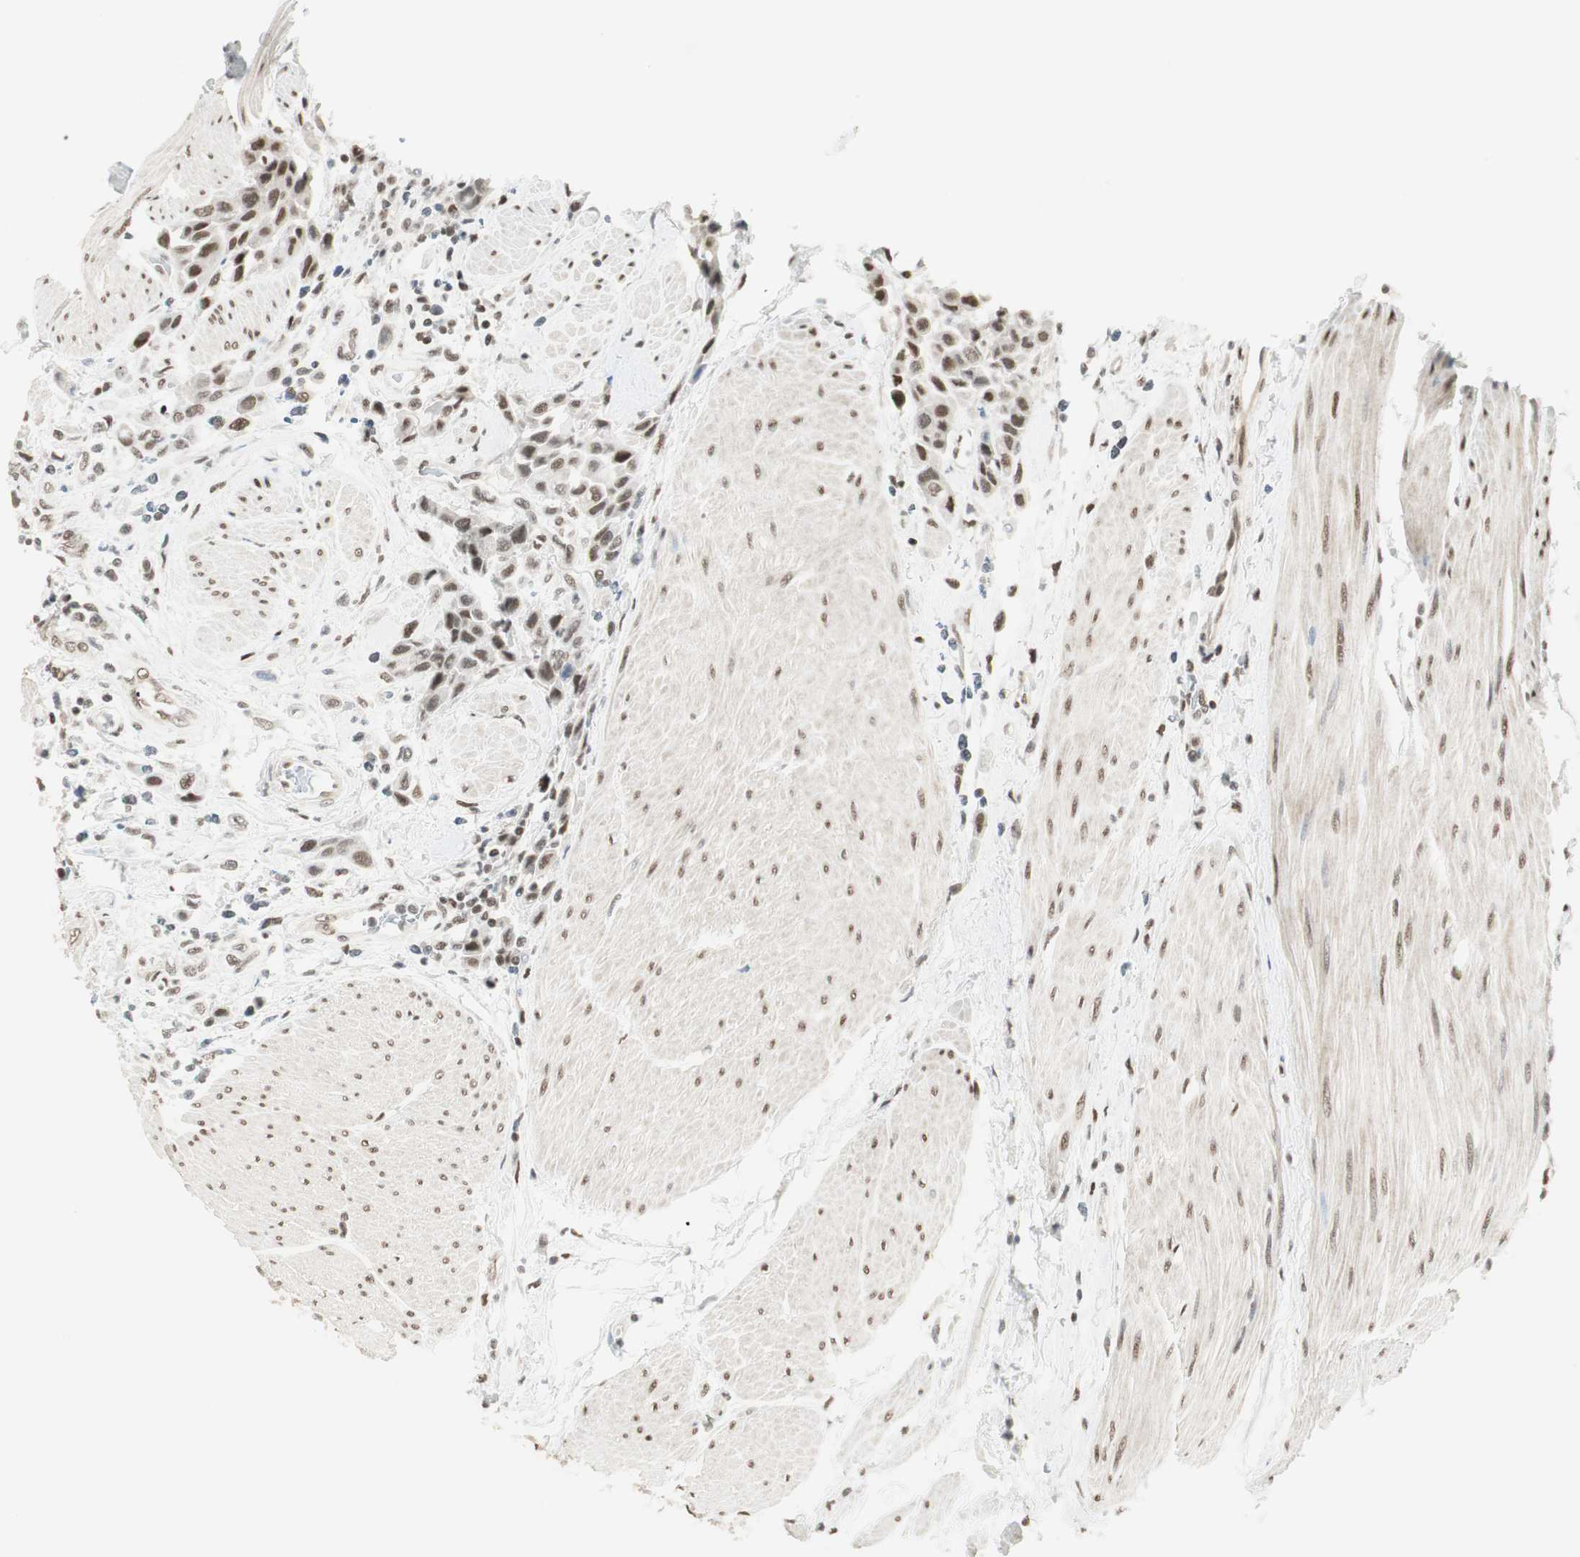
{"staining": {"intensity": "moderate", "quantity": ">75%", "location": "nuclear"}, "tissue": "urothelial cancer", "cell_type": "Tumor cells", "image_type": "cancer", "snomed": [{"axis": "morphology", "description": "Urothelial carcinoma, High grade"}, {"axis": "topography", "description": "Urinary bladder"}], "caption": "This is an image of IHC staining of urothelial cancer, which shows moderate expression in the nuclear of tumor cells.", "gene": "ZBTB17", "patient": {"sex": "male", "age": 50}}